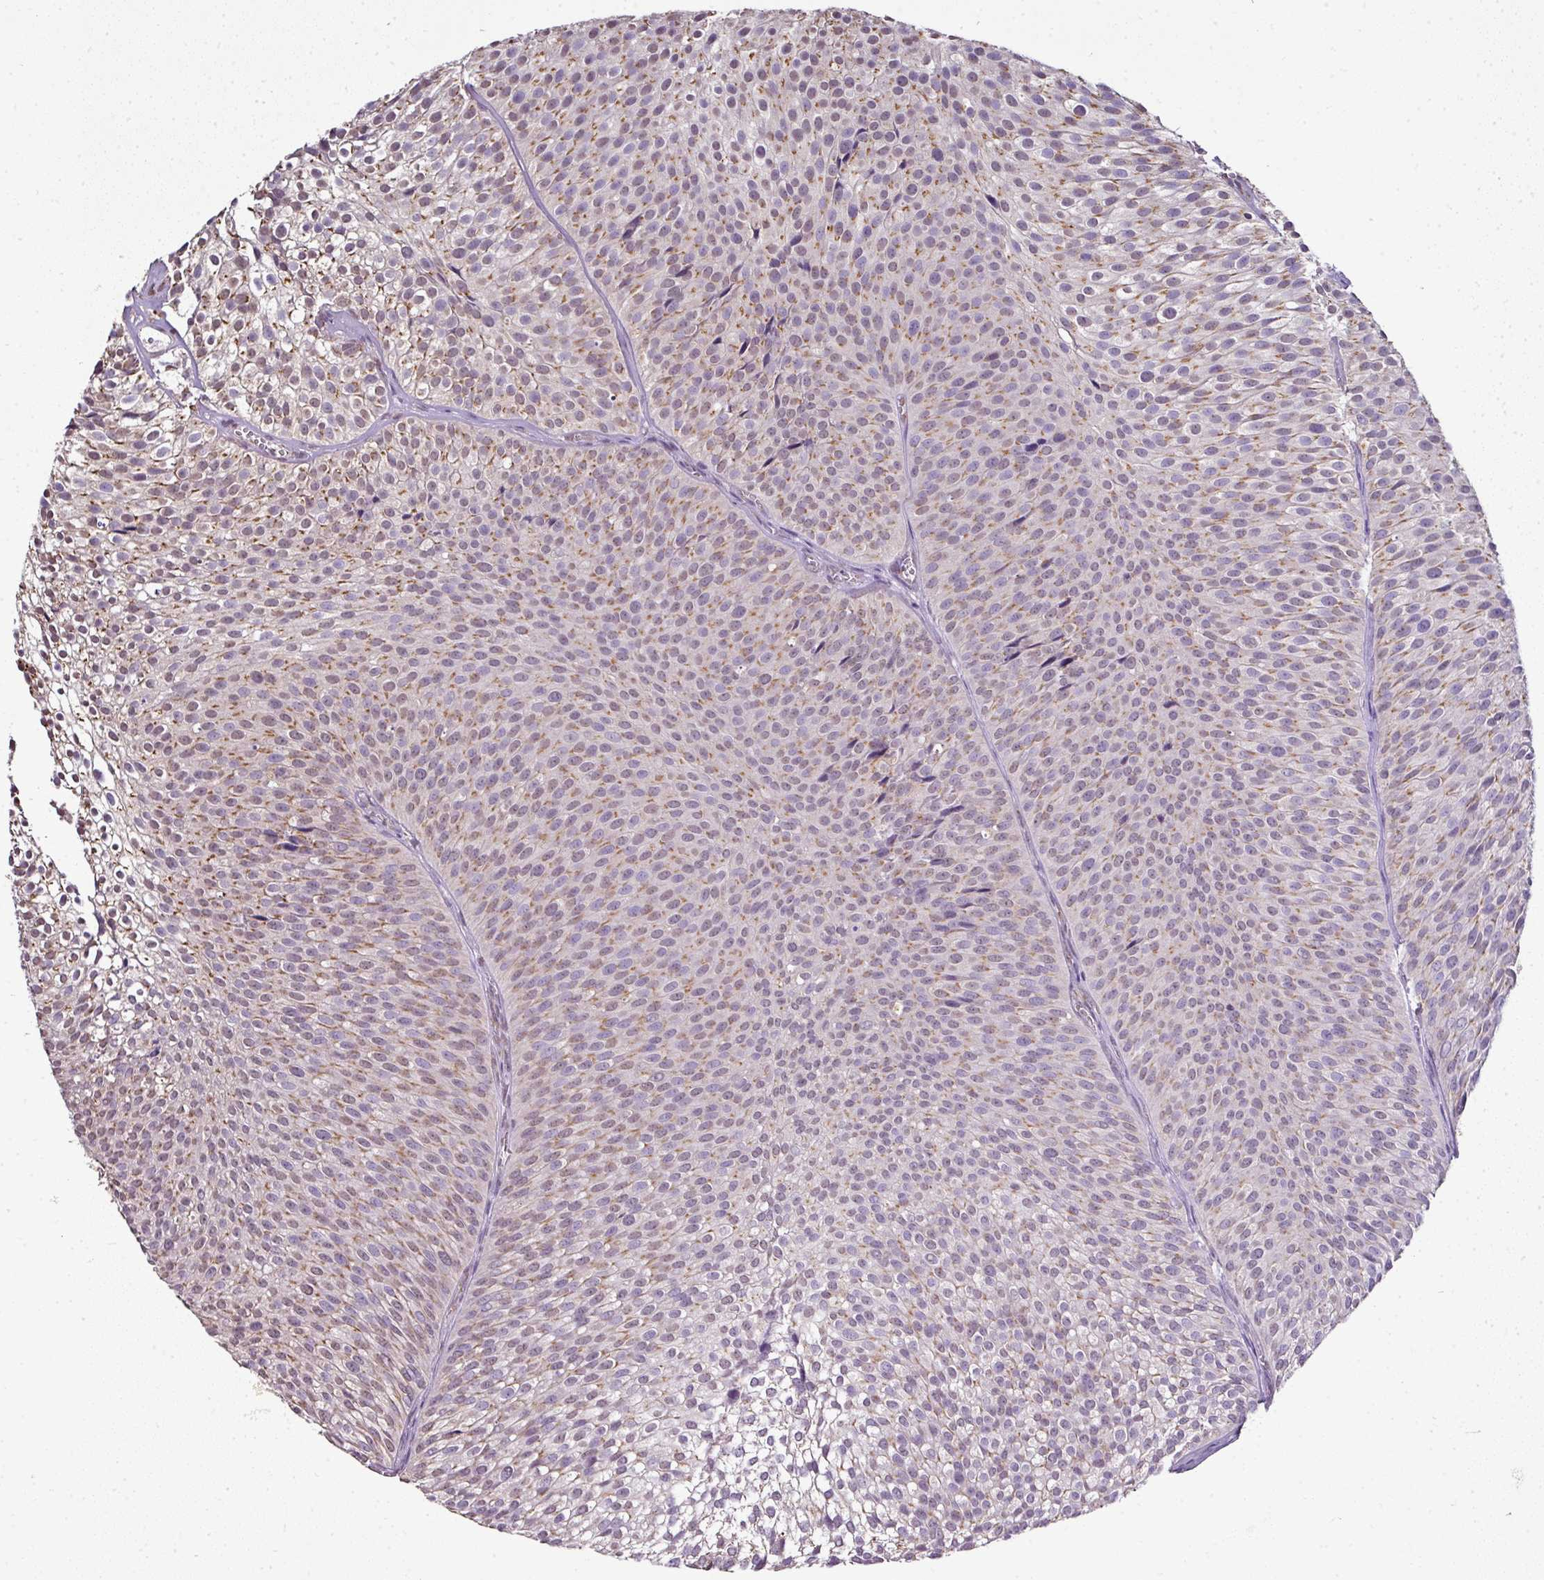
{"staining": {"intensity": "weak", "quantity": "25%-75%", "location": "cytoplasmic/membranous"}, "tissue": "urothelial cancer", "cell_type": "Tumor cells", "image_type": "cancer", "snomed": [{"axis": "morphology", "description": "Urothelial carcinoma, Low grade"}, {"axis": "topography", "description": "Urinary bladder"}], "caption": "Immunohistochemistry (IHC) (DAB (3,3'-diaminobenzidine)) staining of human urothelial cancer exhibits weak cytoplasmic/membranous protein positivity in about 25%-75% of tumor cells.", "gene": "JPH2", "patient": {"sex": "male", "age": 91}}